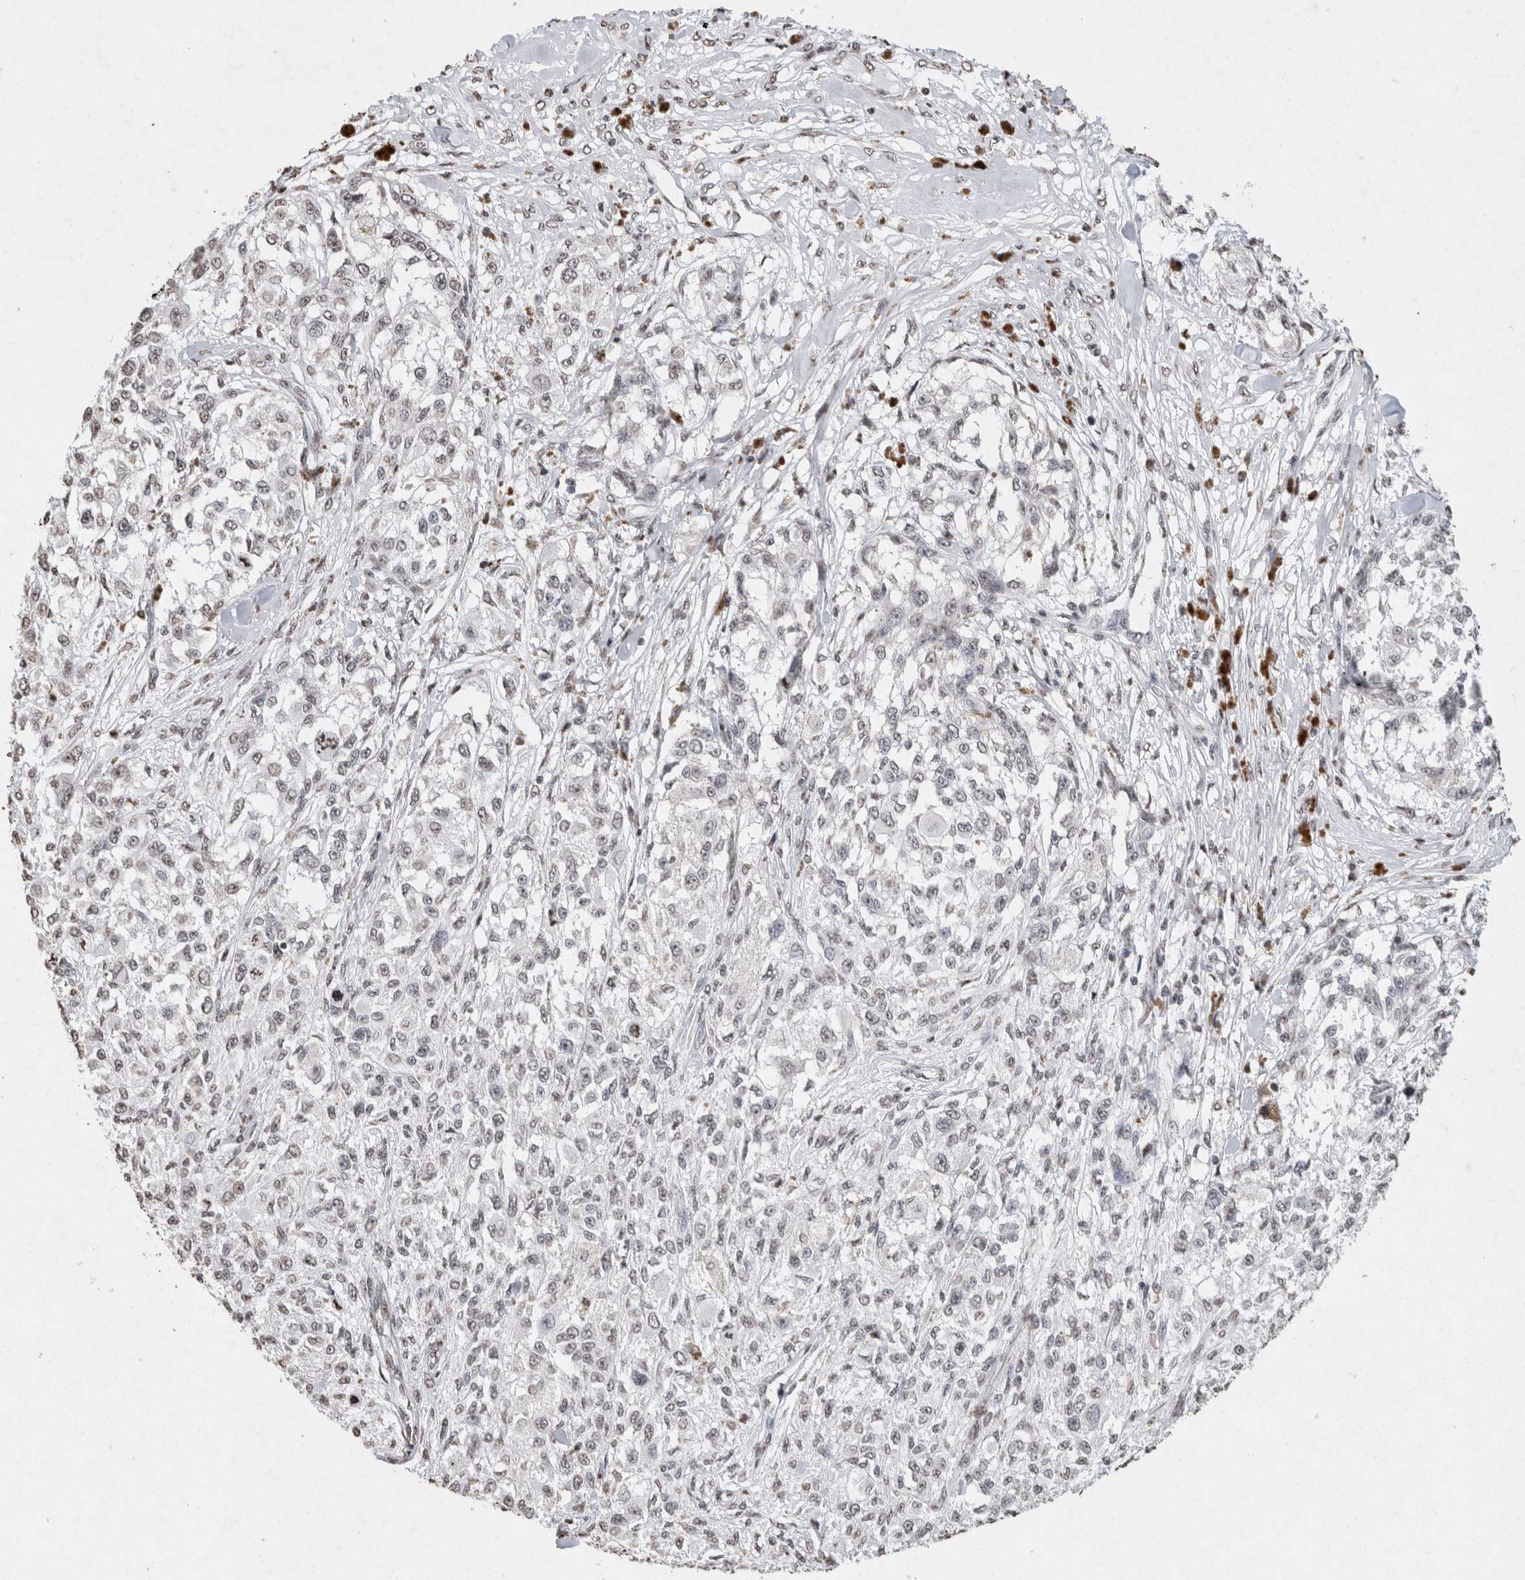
{"staining": {"intensity": "negative", "quantity": "none", "location": "none"}, "tissue": "melanoma", "cell_type": "Tumor cells", "image_type": "cancer", "snomed": [{"axis": "morphology", "description": "Necrosis, NOS"}, {"axis": "morphology", "description": "Malignant melanoma, NOS"}, {"axis": "topography", "description": "Skin"}], "caption": "Protein analysis of melanoma reveals no significant staining in tumor cells.", "gene": "CNTN1", "patient": {"sex": "female", "age": 87}}